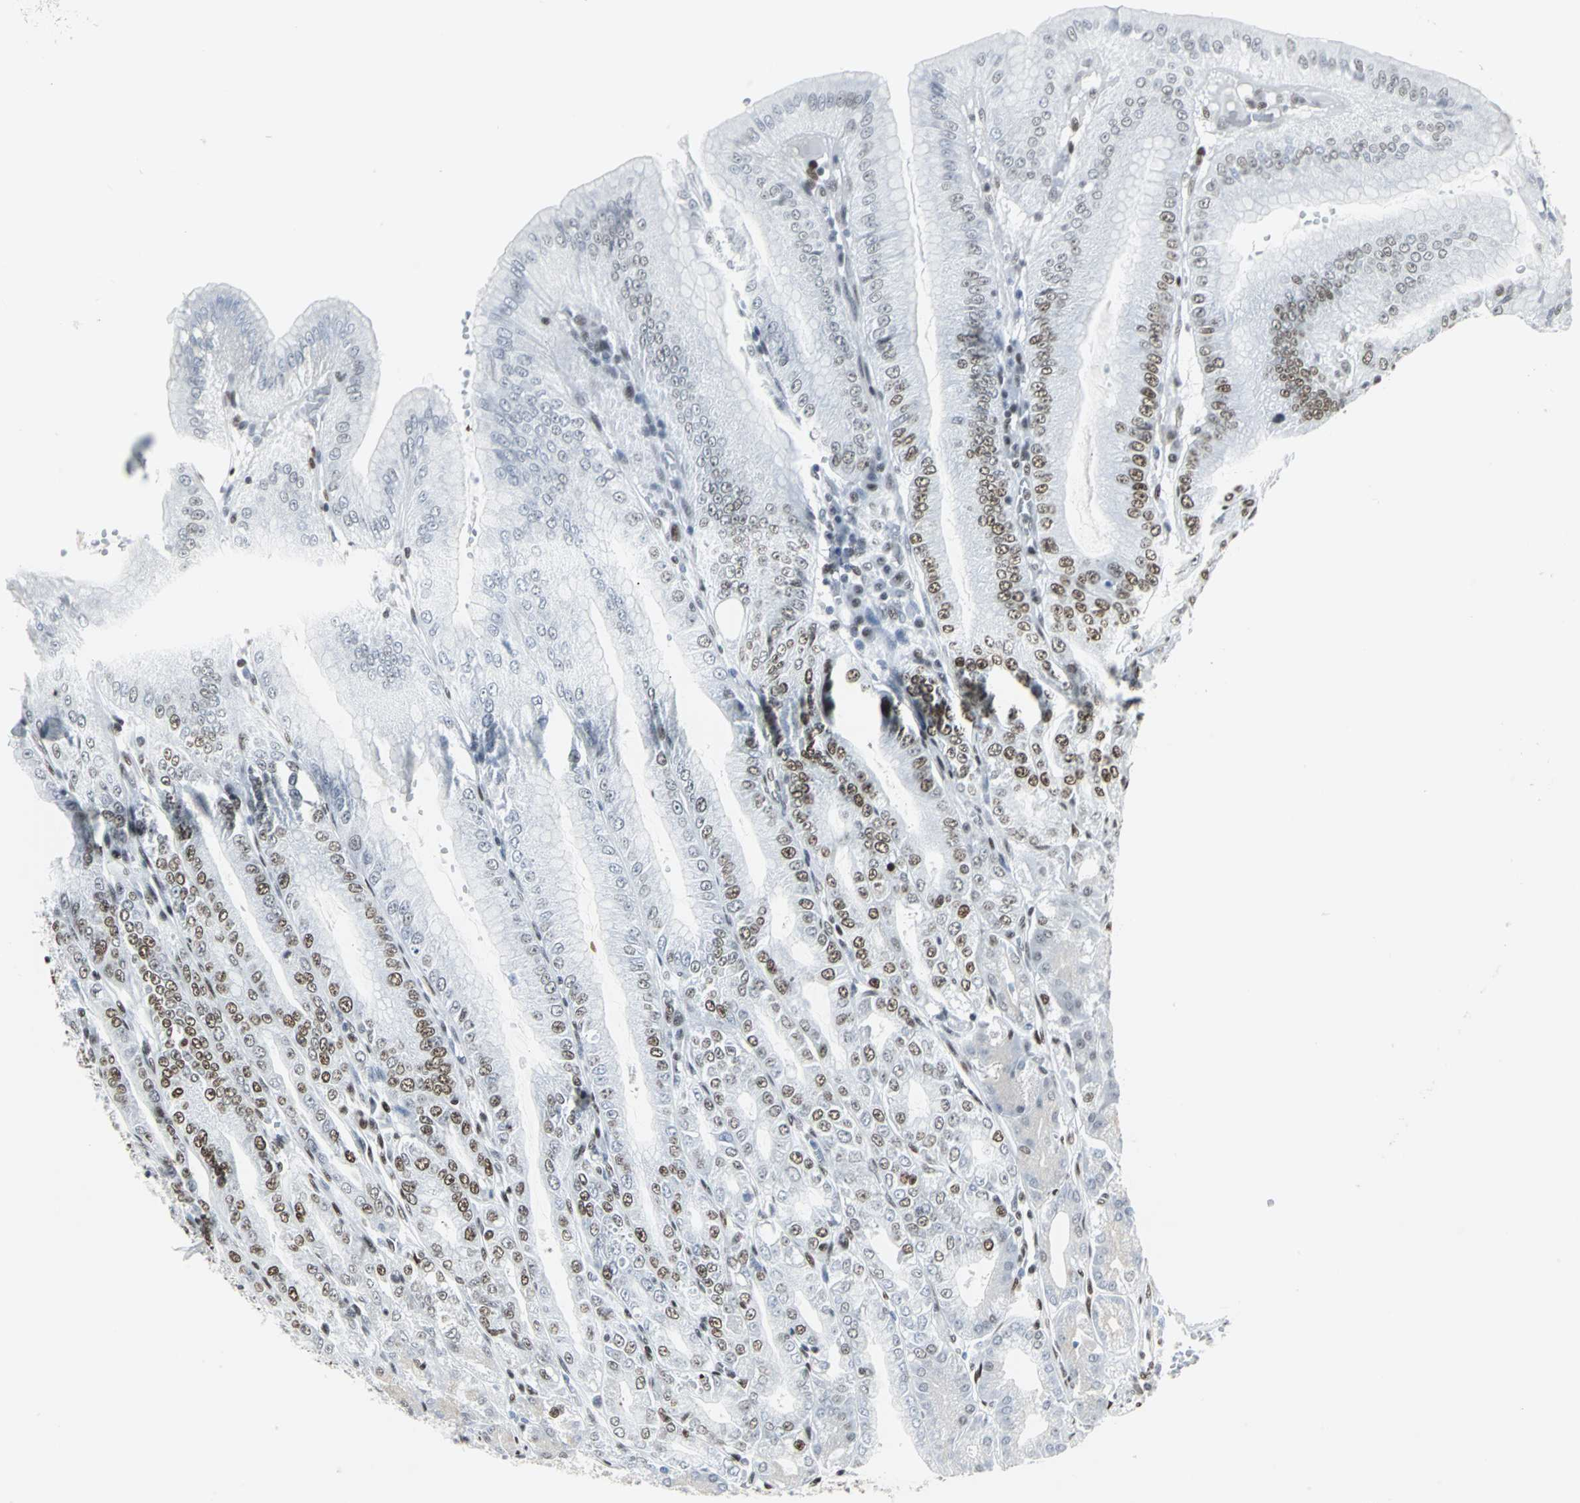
{"staining": {"intensity": "strong", "quantity": "25%-75%", "location": "nuclear"}, "tissue": "stomach", "cell_type": "Glandular cells", "image_type": "normal", "snomed": [{"axis": "morphology", "description": "Normal tissue, NOS"}, {"axis": "topography", "description": "Stomach, lower"}], "caption": "Strong nuclear positivity is appreciated in approximately 25%-75% of glandular cells in normal stomach.", "gene": "HDAC2", "patient": {"sex": "male", "age": 71}}